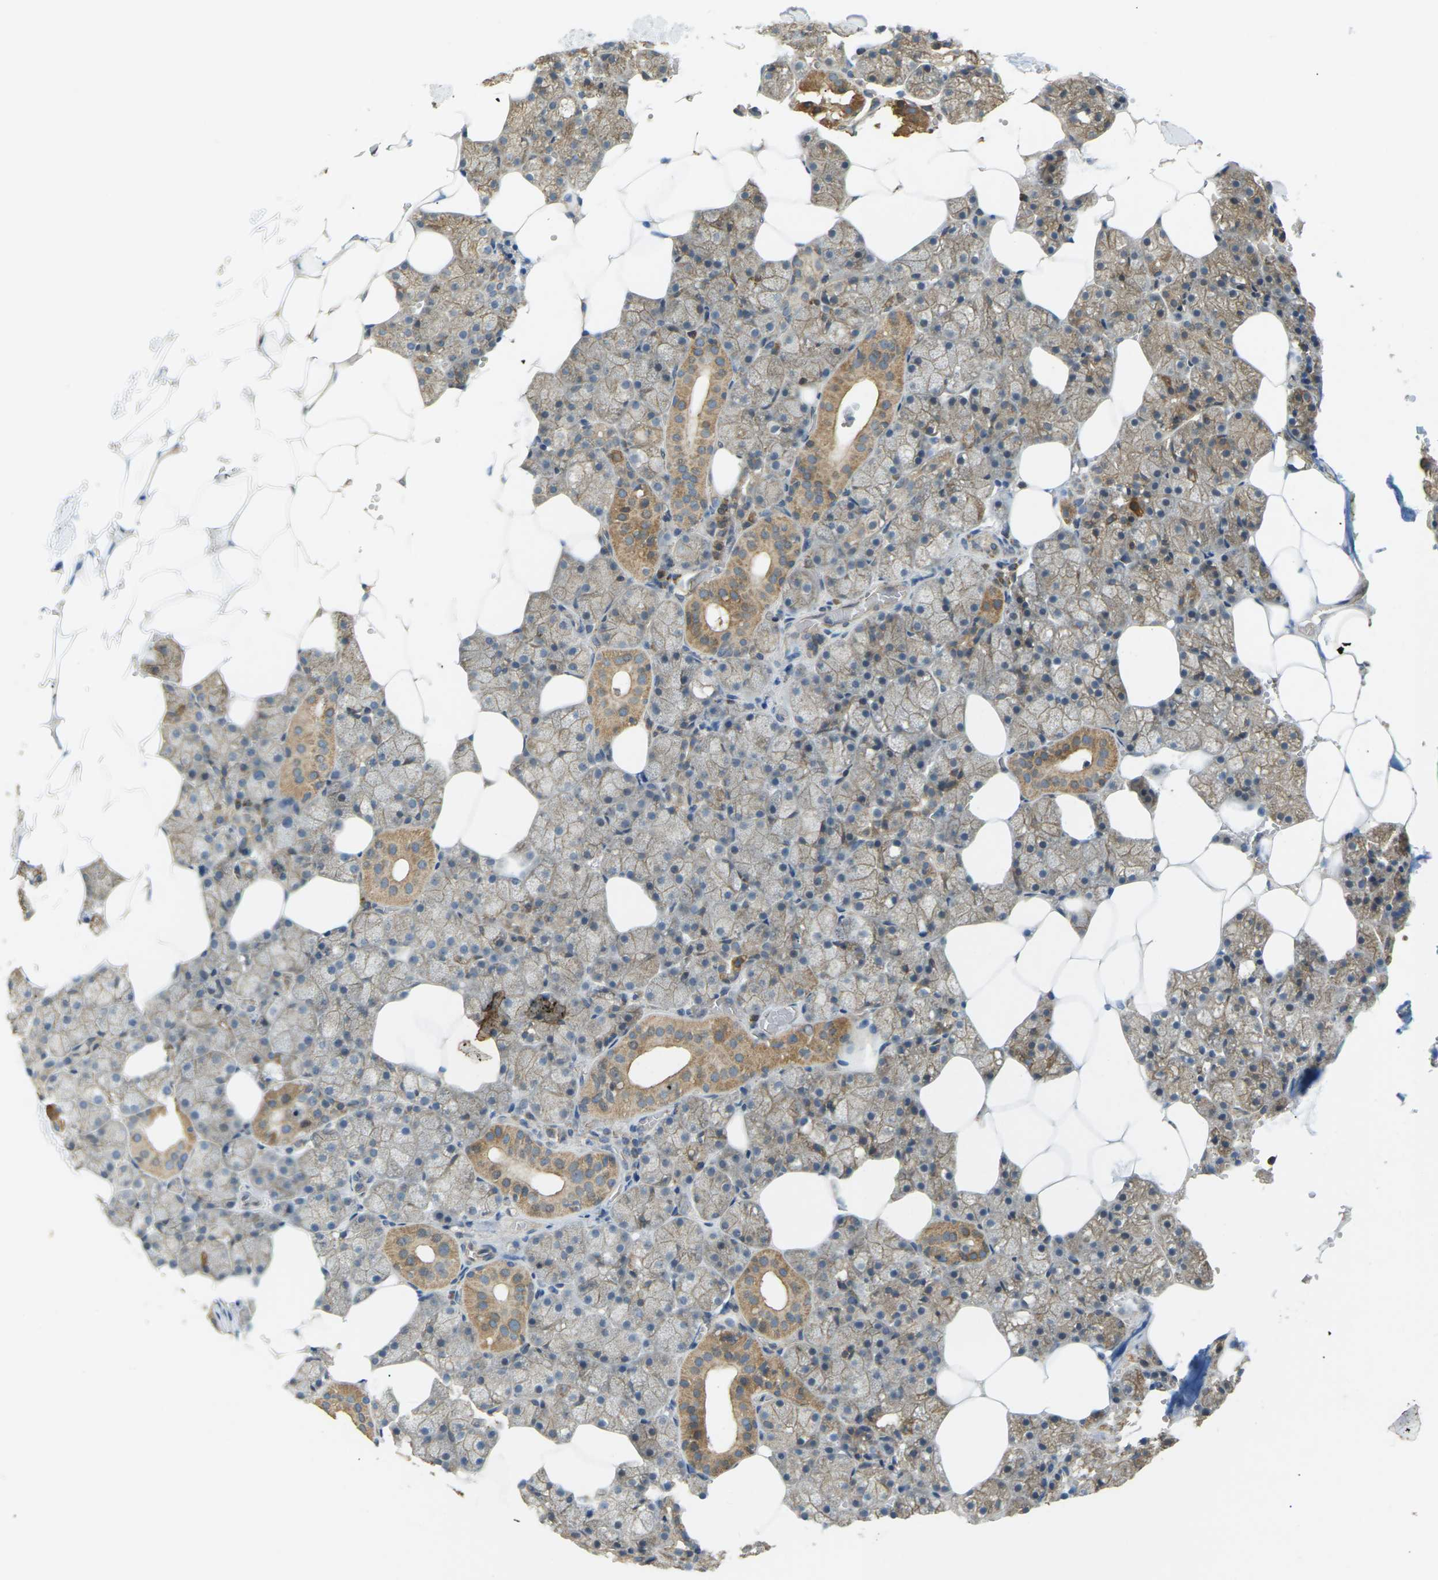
{"staining": {"intensity": "moderate", "quantity": ">75%", "location": "cytoplasmic/membranous"}, "tissue": "salivary gland", "cell_type": "Glandular cells", "image_type": "normal", "snomed": [{"axis": "morphology", "description": "Normal tissue, NOS"}, {"axis": "topography", "description": "Salivary gland"}], "caption": "Protein analysis of unremarkable salivary gland exhibits moderate cytoplasmic/membranous expression in approximately >75% of glandular cells.", "gene": "KSR1", "patient": {"sex": "male", "age": 62}}